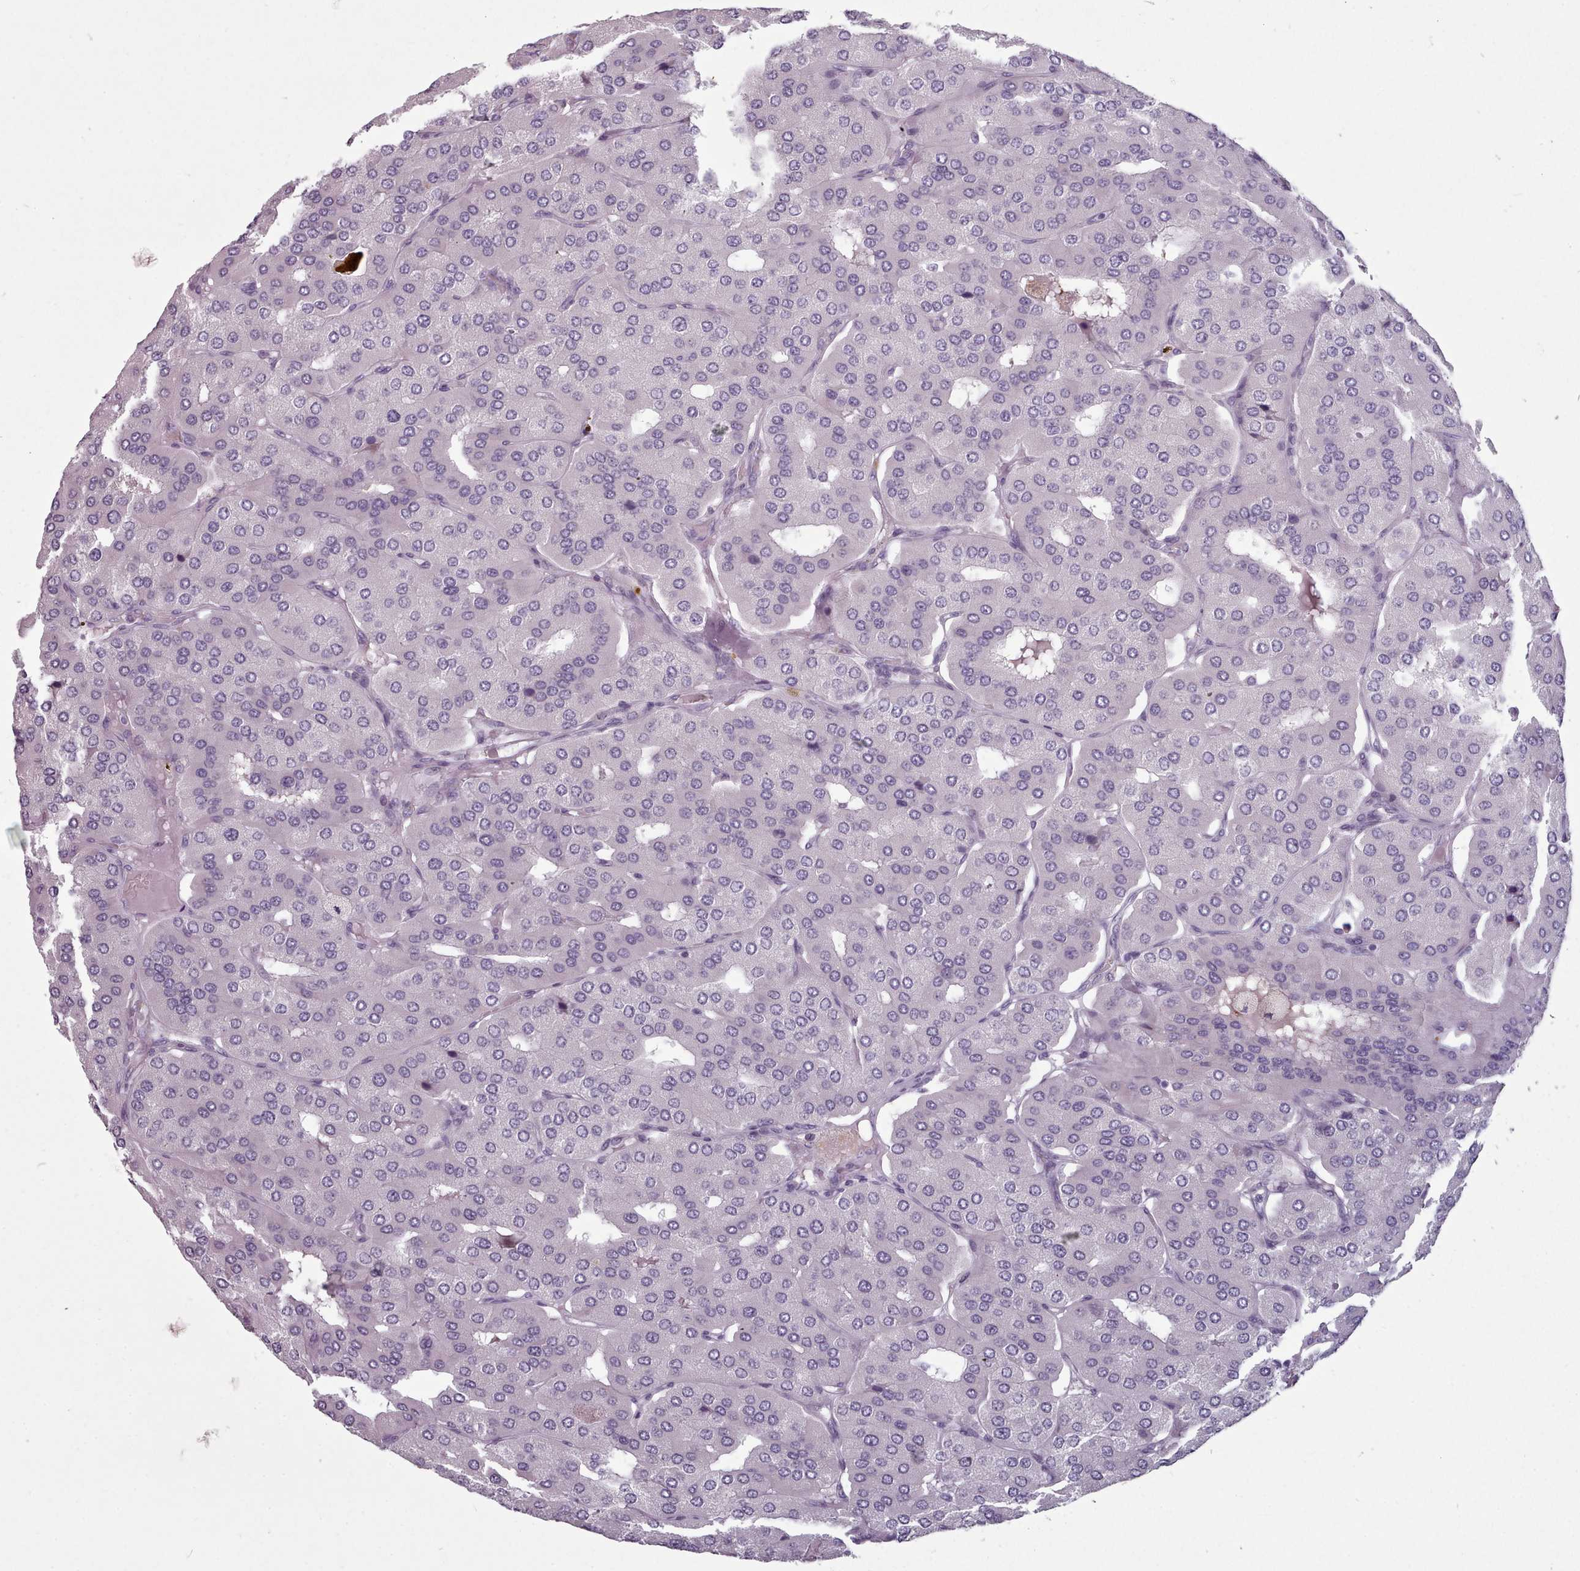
{"staining": {"intensity": "negative", "quantity": "none", "location": "none"}, "tissue": "parathyroid gland", "cell_type": "Glandular cells", "image_type": "normal", "snomed": [{"axis": "morphology", "description": "Normal tissue, NOS"}, {"axis": "morphology", "description": "Adenoma, NOS"}, {"axis": "topography", "description": "Parathyroid gland"}], "caption": "A high-resolution histopathology image shows immunohistochemistry staining of normal parathyroid gland, which exhibits no significant staining in glandular cells. (DAB immunohistochemistry visualized using brightfield microscopy, high magnification).", "gene": "PBX4", "patient": {"sex": "female", "age": 86}}